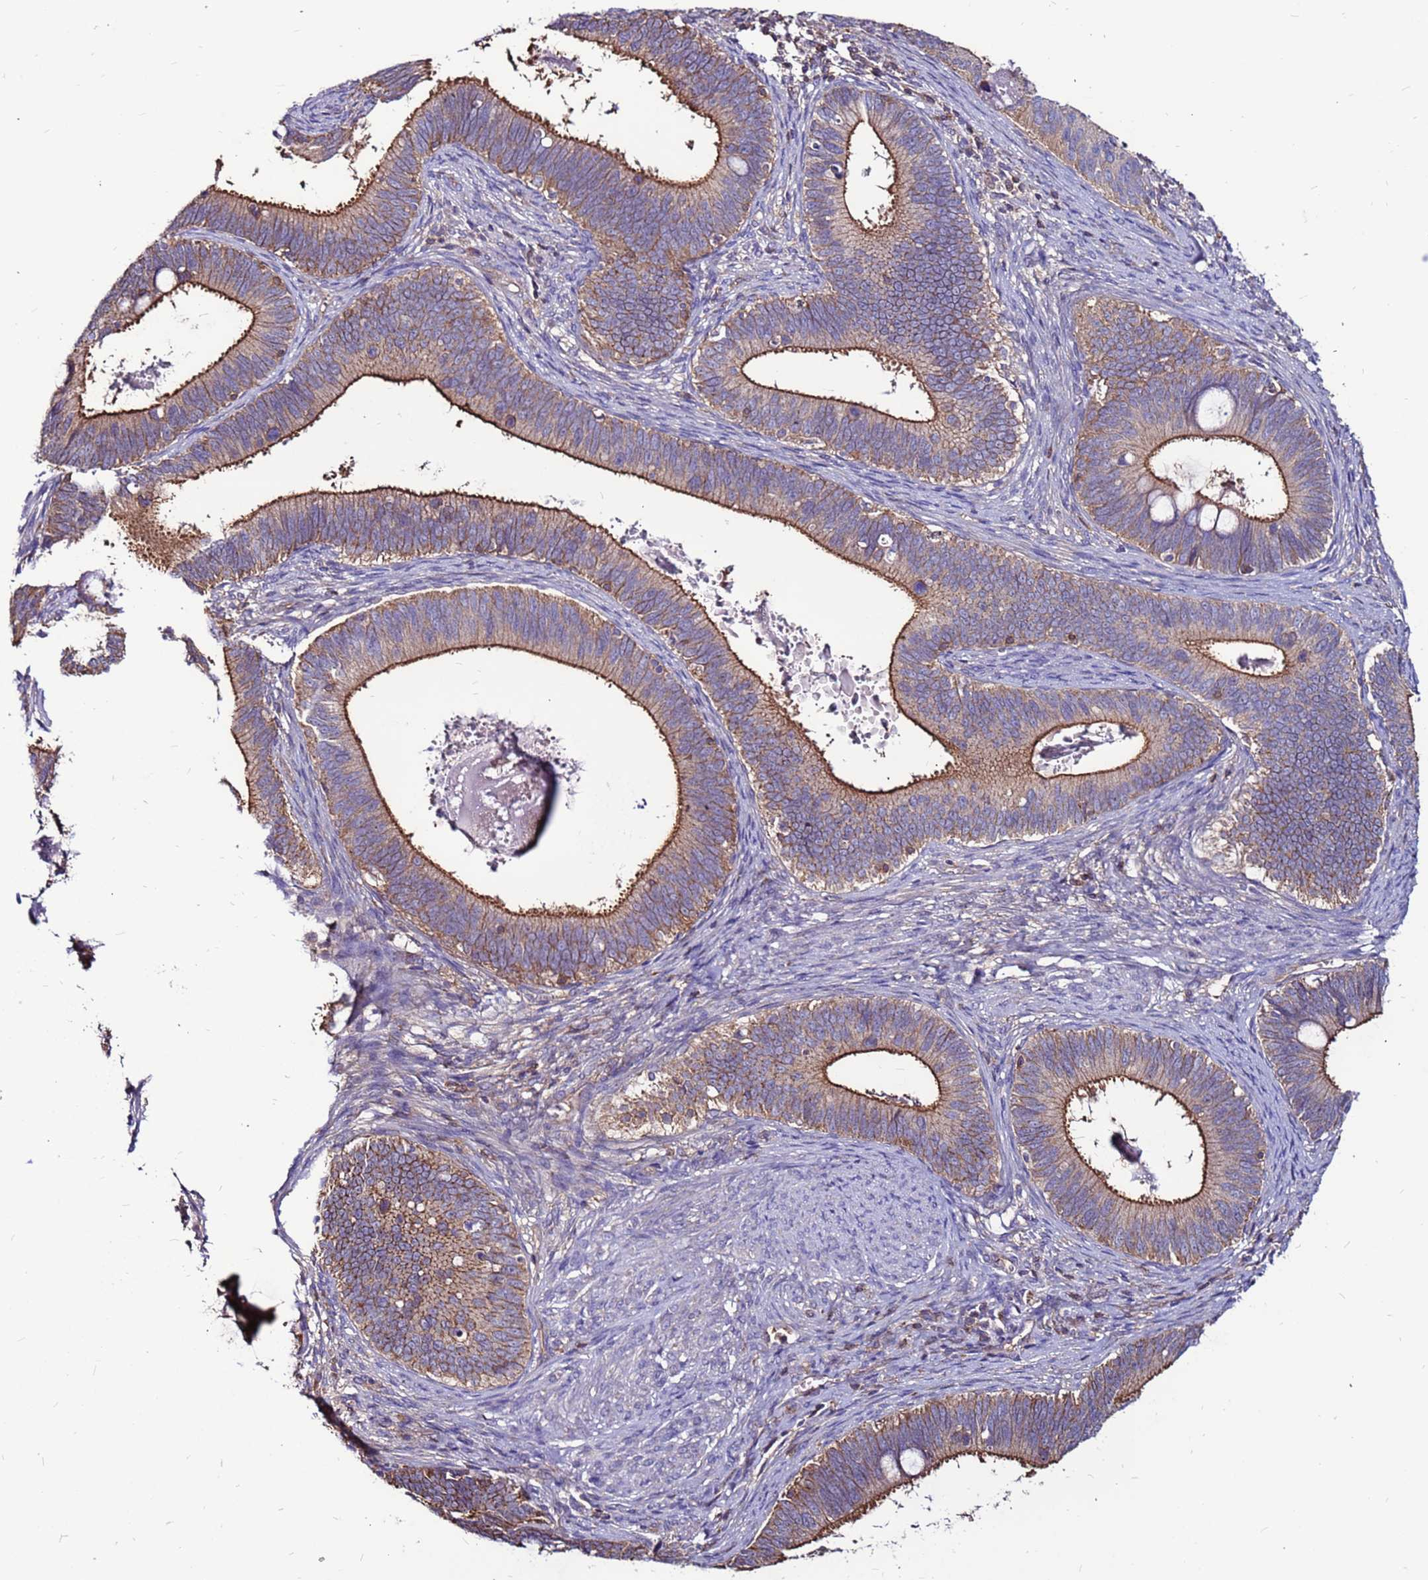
{"staining": {"intensity": "strong", "quantity": "25%-75%", "location": "cytoplasmic/membranous"}, "tissue": "cervical cancer", "cell_type": "Tumor cells", "image_type": "cancer", "snomed": [{"axis": "morphology", "description": "Adenocarcinoma, NOS"}, {"axis": "topography", "description": "Cervix"}], "caption": "Immunohistochemistry histopathology image of cervical cancer (adenocarcinoma) stained for a protein (brown), which exhibits high levels of strong cytoplasmic/membranous positivity in about 25%-75% of tumor cells.", "gene": "NRN1L", "patient": {"sex": "female", "age": 42}}